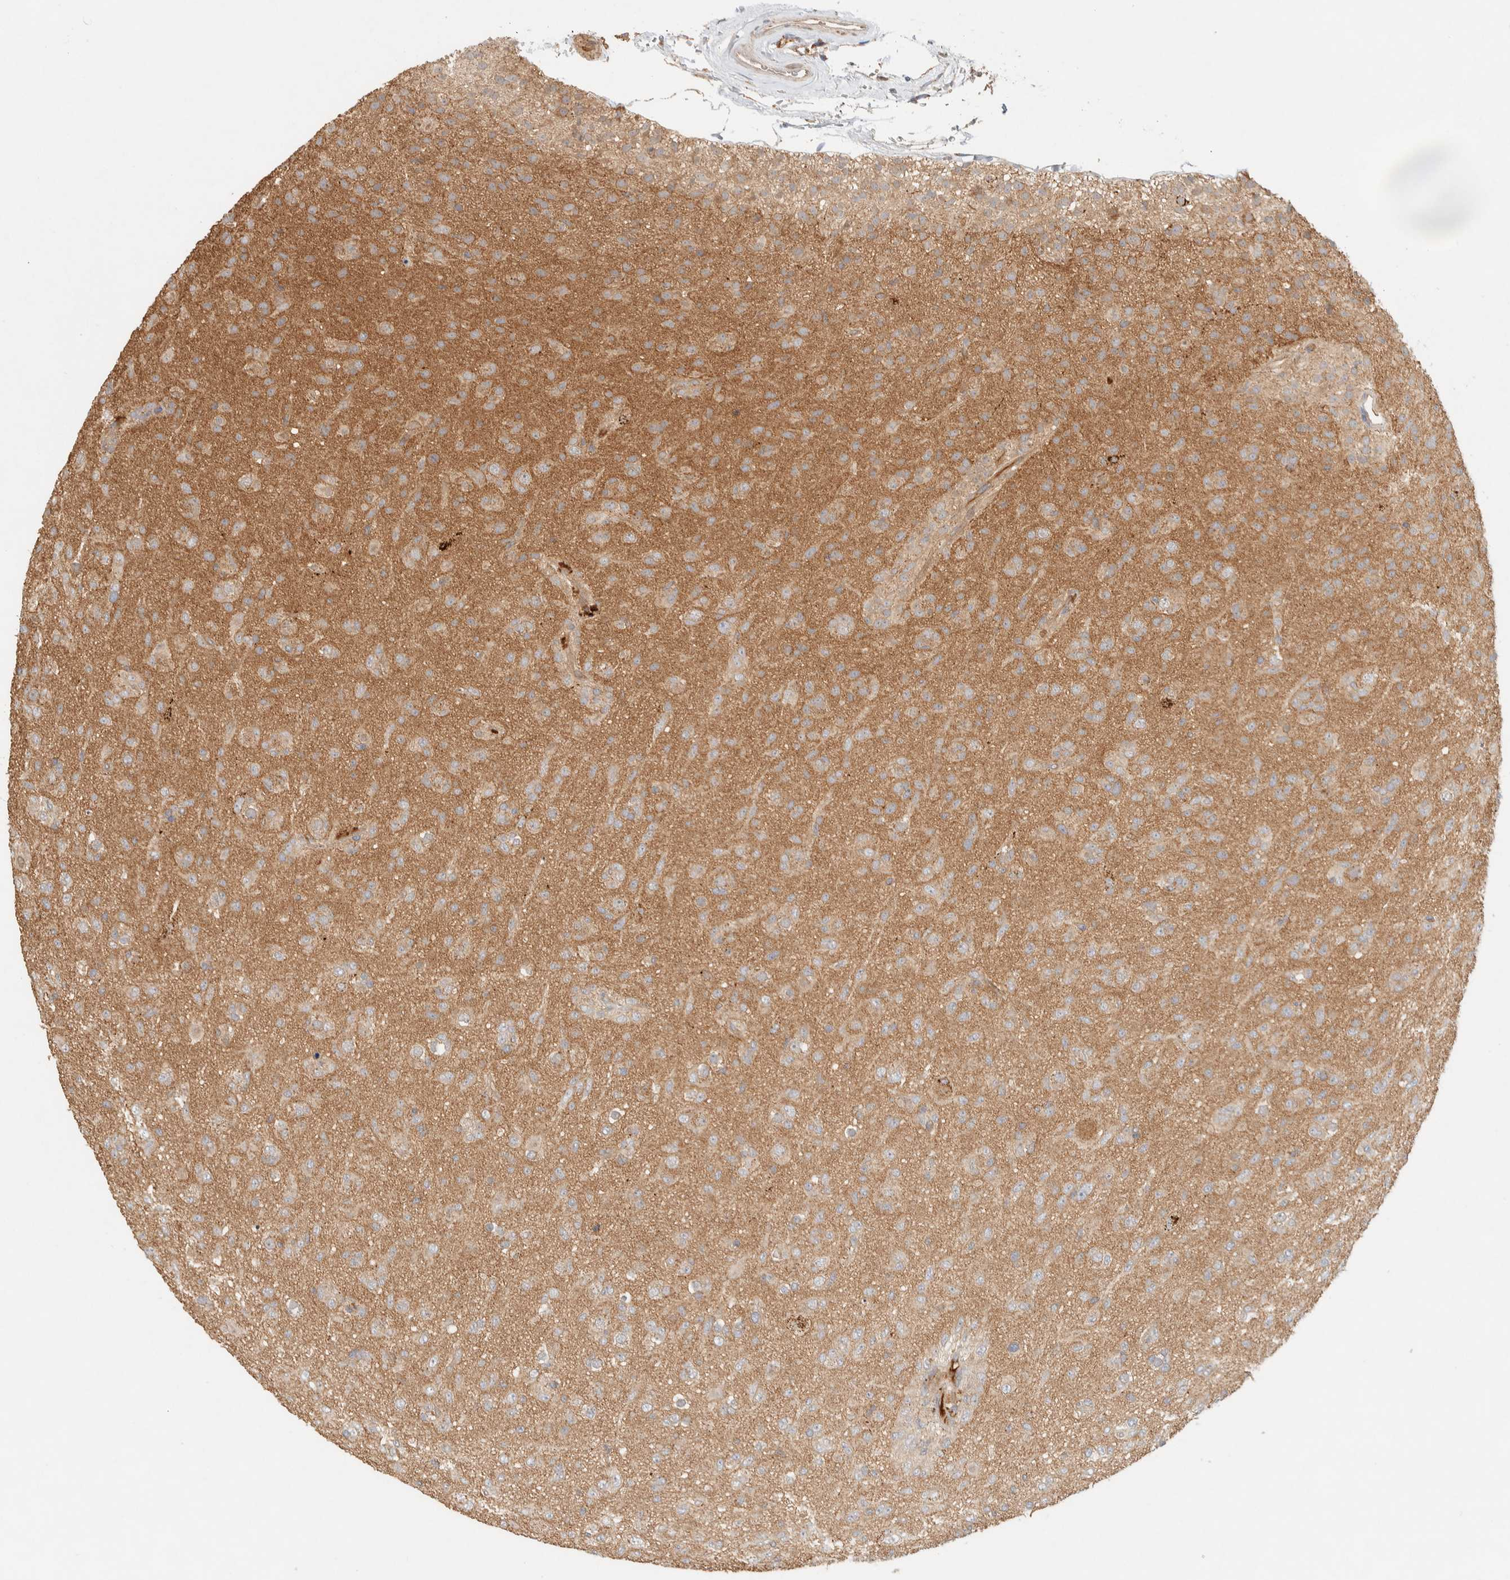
{"staining": {"intensity": "weak", "quantity": "<25%", "location": "cytoplasmic/membranous"}, "tissue": "glioma", "cell_type": "Tumor cells", "image_type": "cancer", "snomed": [{"axis": "morphology", "description": "Glioma, malignant, Low grade"}, {"axis": "topography", "description": "Brain"}], "caption": "DAB (3,3'-diaminobenzidine) immunohistochemical staining of human glioma exhibits no significant staining in tumor cells.", "gene": "FAM167A", "patient": {"sex": "male", "age": 65}}